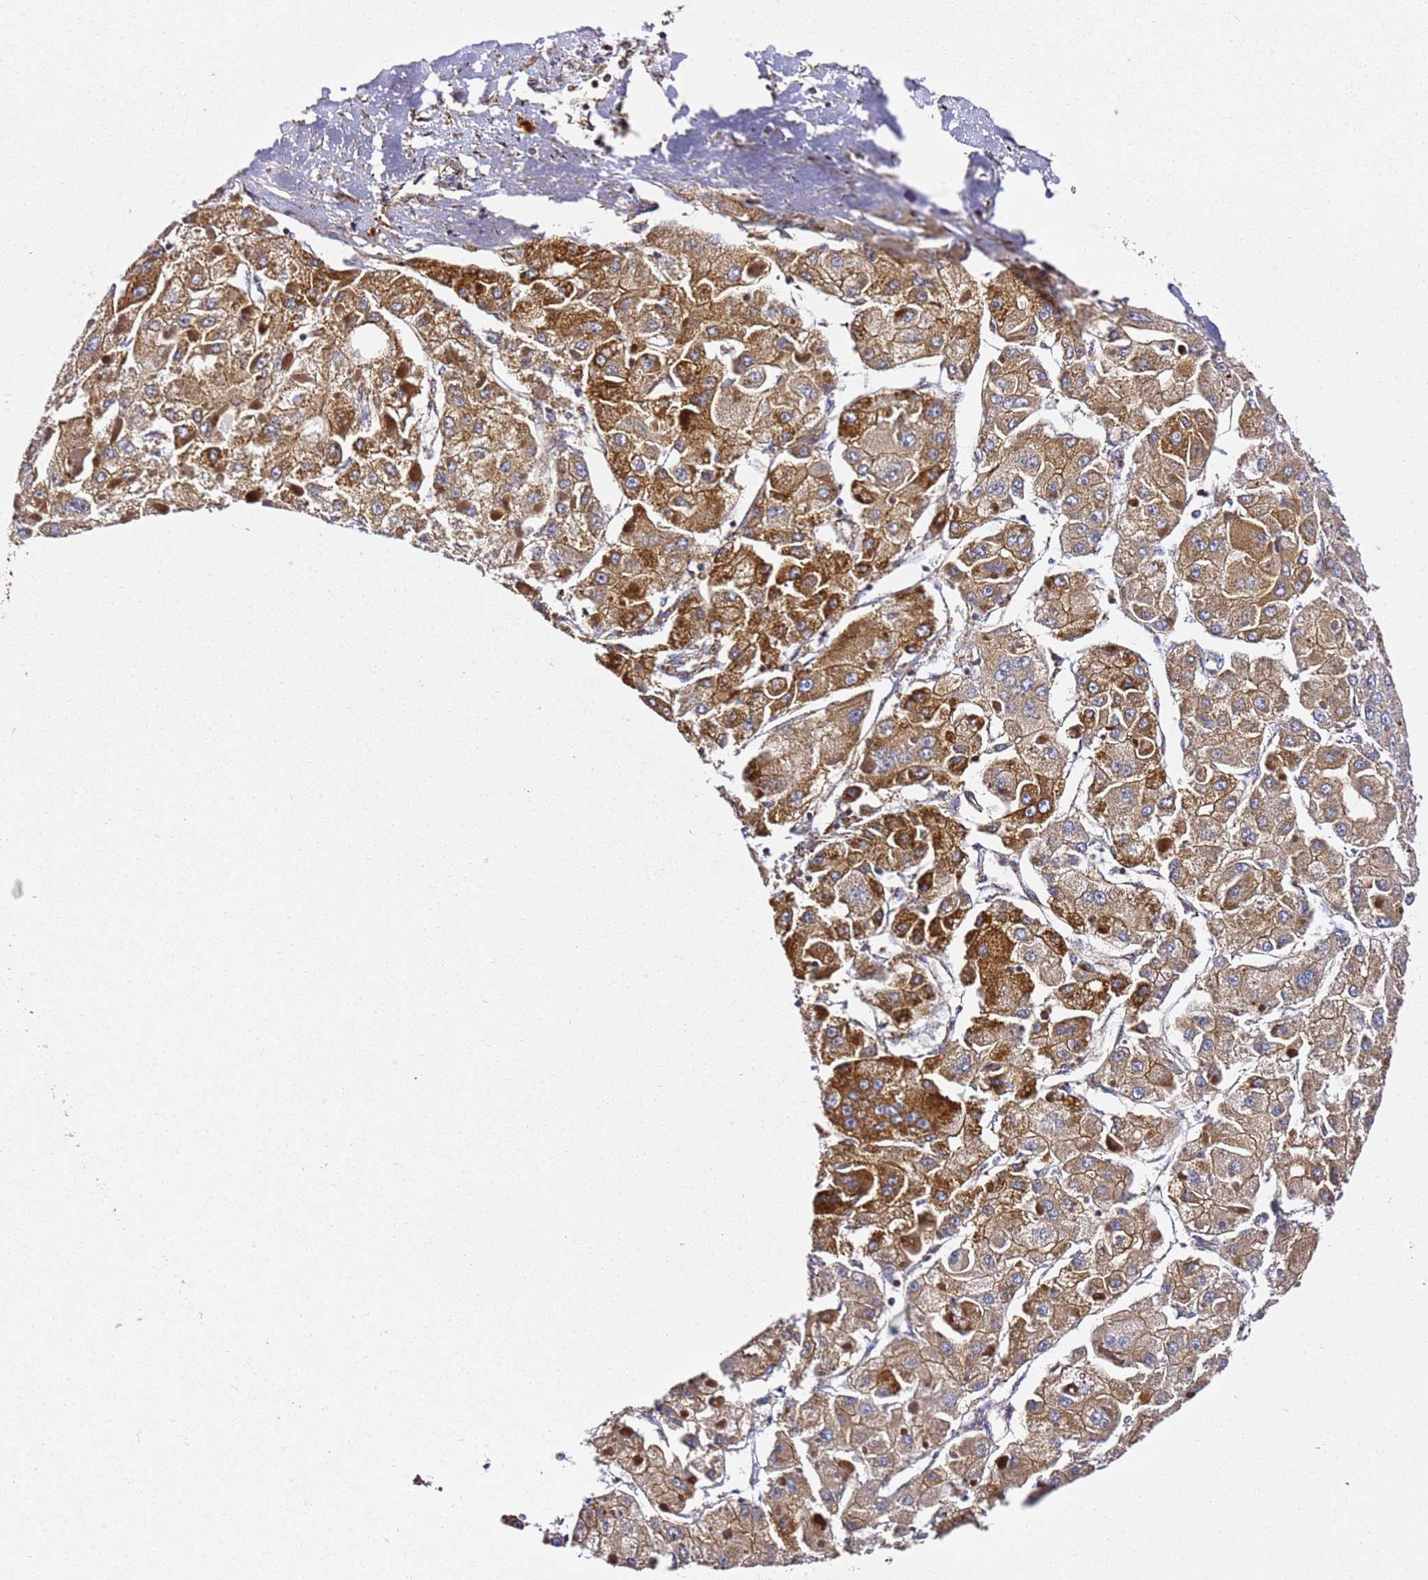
{"staining": {"intensity": "moderate", "quantity": ">75%", "location": "cytoplasmic/membranous"}, "tissue": "liver cancer", "cell_type": "Tumor cells", "image_type": "cancer", "snomed": [{"axis": "morphology", "description": "Carcinoma, Hepatocellular, NOS"}, {"axis": "topography", "description": "Liver"}], "caption": "A high-resolution image shows IHC staining of hepatocellular carcinoma (liver), which exhibits moderate cytoplasmic/membranous positivity in about >75% of tumor cells.", "gene": "NDUFA3", "patient": {"sex": "female", "age": 73}}